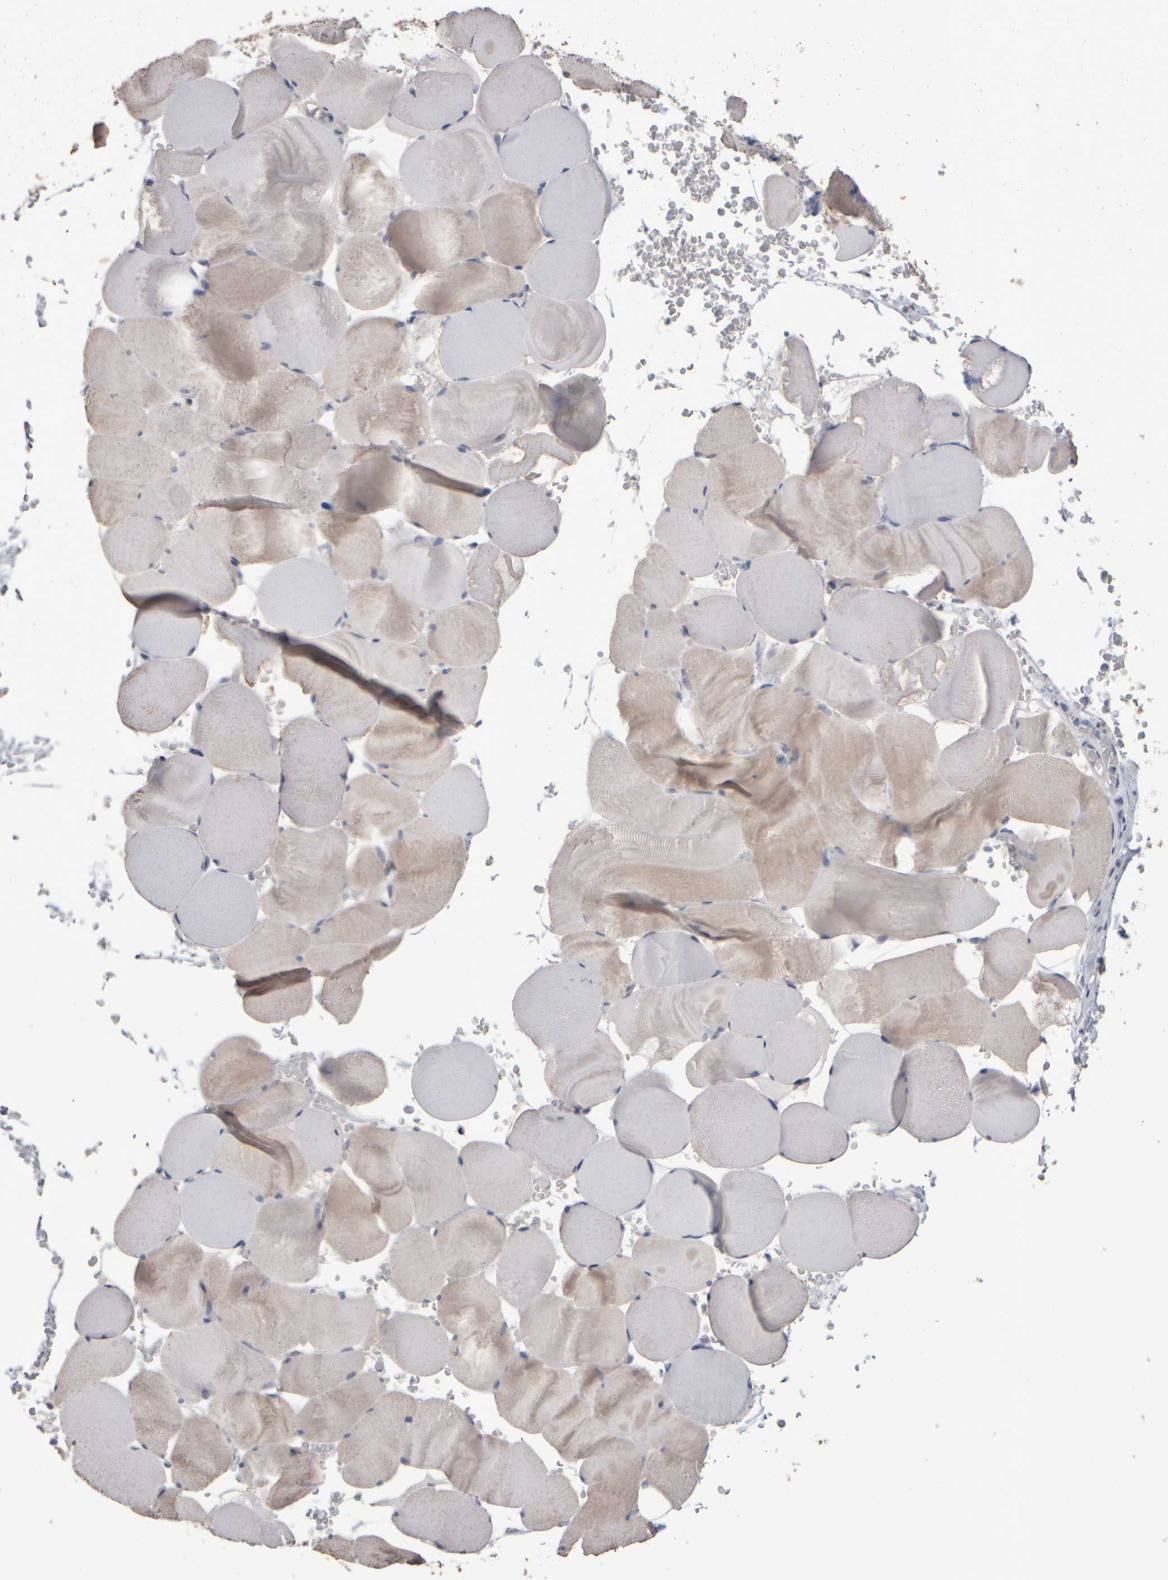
{"staining": {"intensity": "negative", "quantity": "none", "location": "none"}, "tissue": "skeletal muscle", "cell_type": "Myocytes", "image_type": "normal", "snomed": [{"axis": "morphology", "description": "Normal tissue, NOS"}, {"axis": "topography", "description": "Skeletal muscle"}], "caption": "Myocytes show no significant protein expression in unremarkable skeletal muscle. (DAB (3,3'-diaminobenzidine) immunohistochemistry, high magnification).", "gene": "EPHX2", "patient": {"sex": "male", "age": 62}}